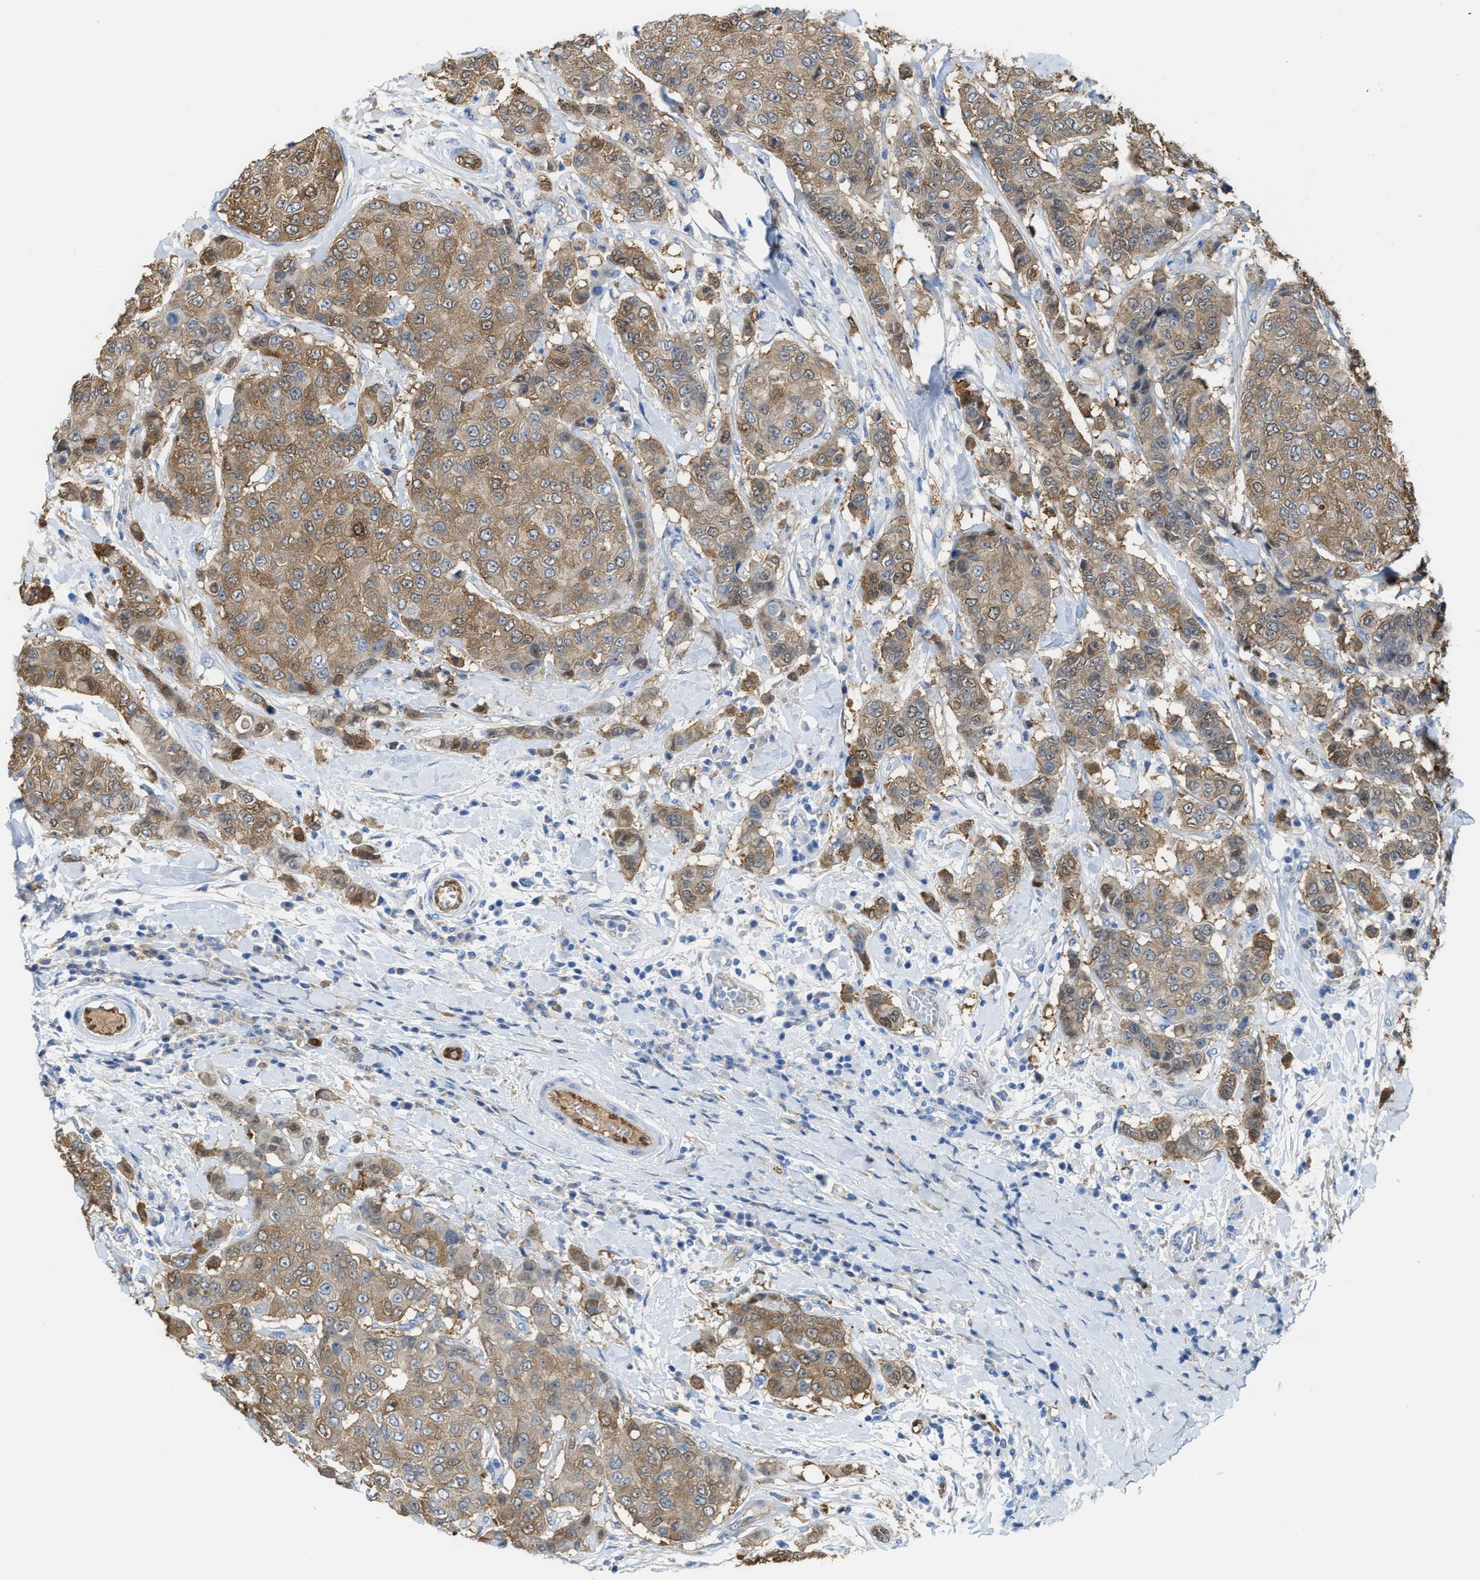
{"staining": {"intensity": "weak", "quantity": ">75%", "location": "cytoplasmic/membranous,nuclear"}, "tissue": "breast cancer", "cell_type": "Tumor cells", "image_type": "cancer", "snomed": [{"axis": "morphology", "description": "Duct carcinoma"}, {"axis": "topography", "description": "Breast"}], "caption": "Weak cytoplasmic/membranous and nuclear expression for a protein is appreciated in about >75% of tumor cells of breast cancer using IHC.", "gene": "ASS1", "patient": {"sex": "female", "age": 27}}